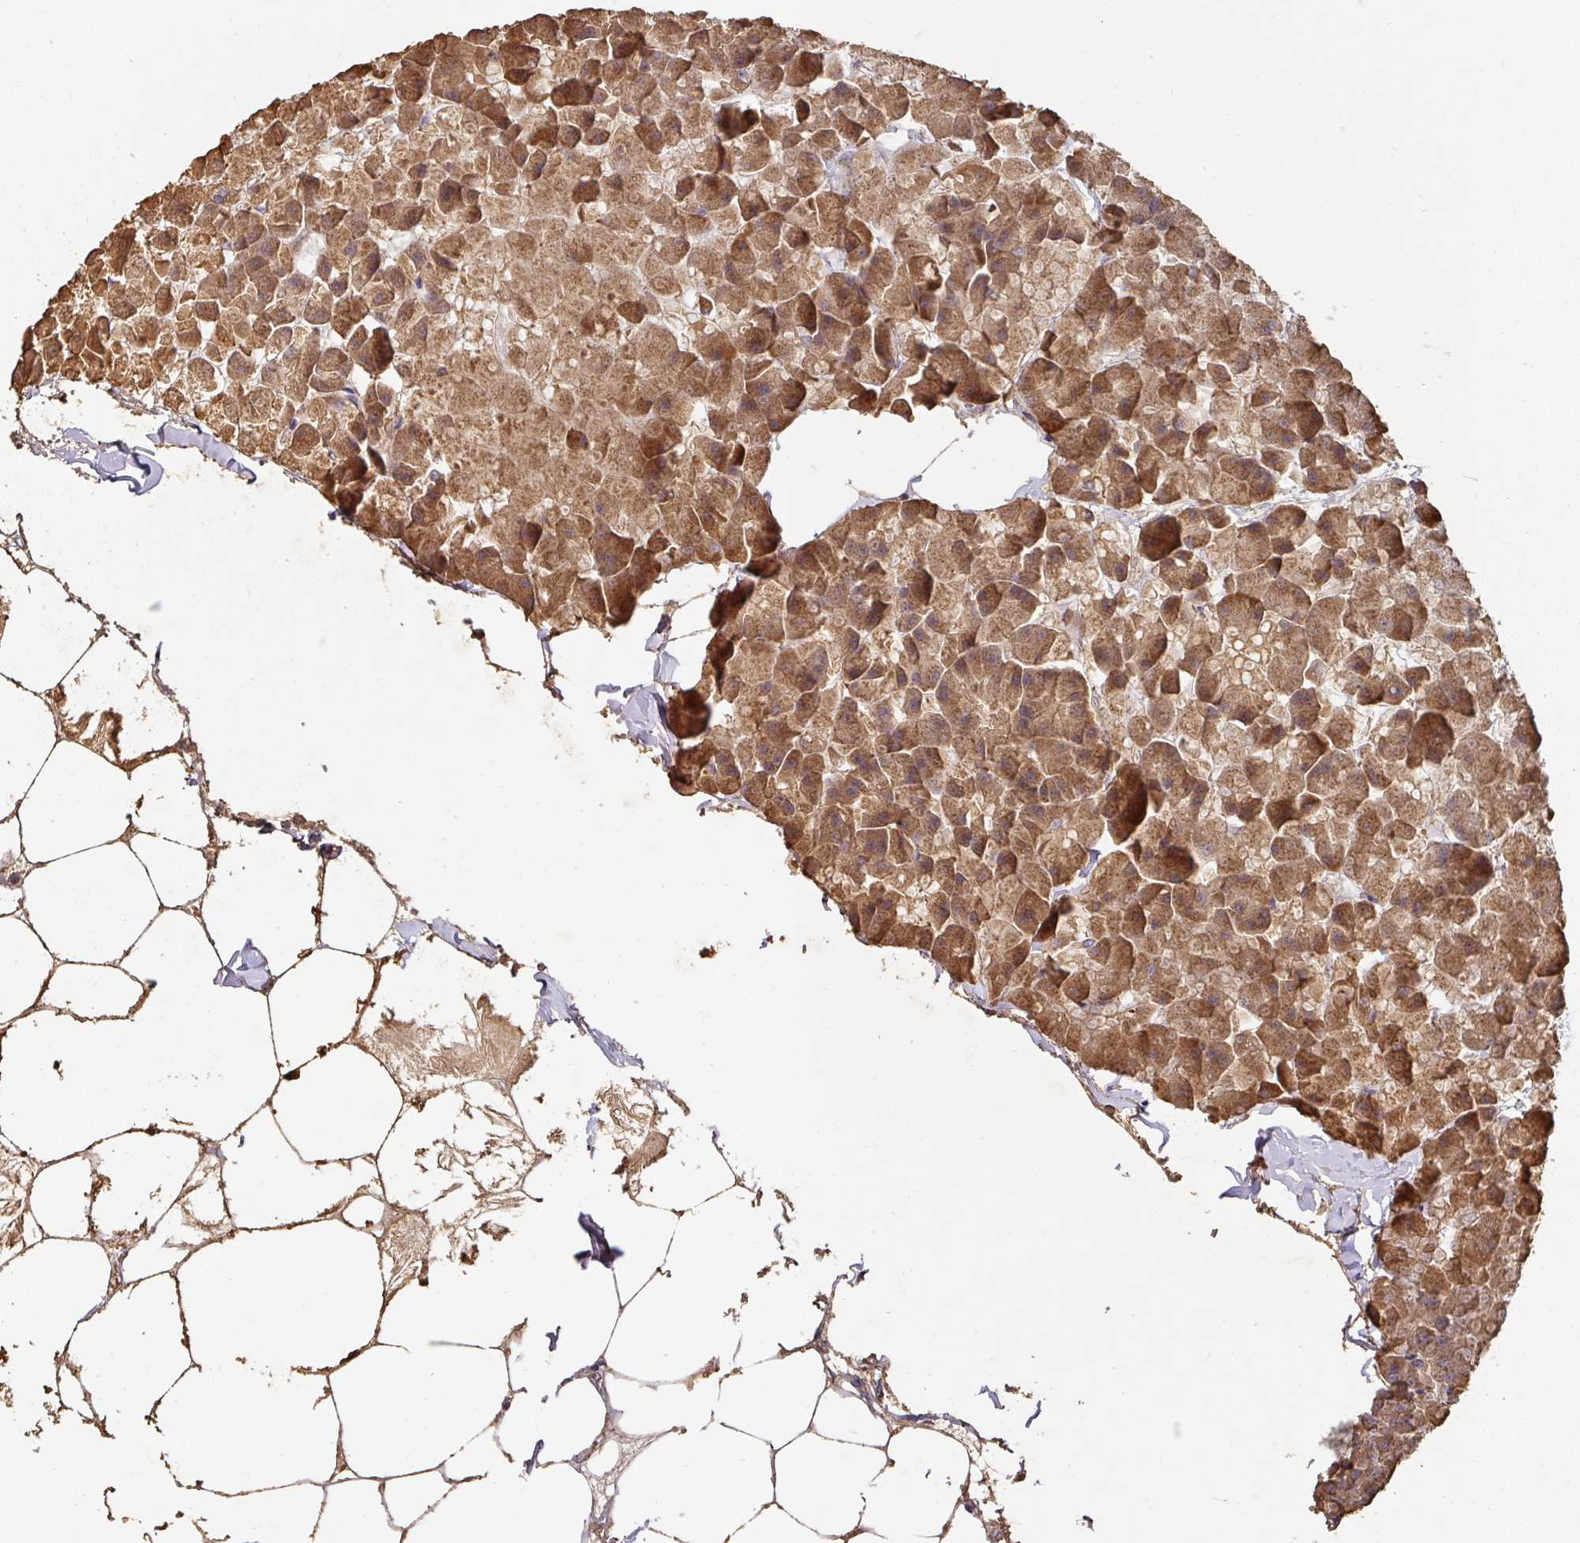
{"staining": {"intensity": "strong", "quantity": ">75%", "location": "cytoplasmic/membranous"}, "tissue": "pancreas", "cell_type": "Exocrine glandular cells", "image_type": "normal", "snomed": [{"axis": "morphology", "description": "Normal tissue, NOS"}, {"axis": "topography", "description": "Pancreas"}], "caption": "DAB (3,3'-diaminobenzidine) immunohistochemical staining of normal human pancreas exhibits strong cytoplasmic/membranous protein staining in about >75% of exocrine glandular cells. Immunohistochemistry (ihc) stains the protein in brown and the nuclei are stained blue.", "gene": "ACVR2B", "patient": {"sex": "male", "age": 35}}